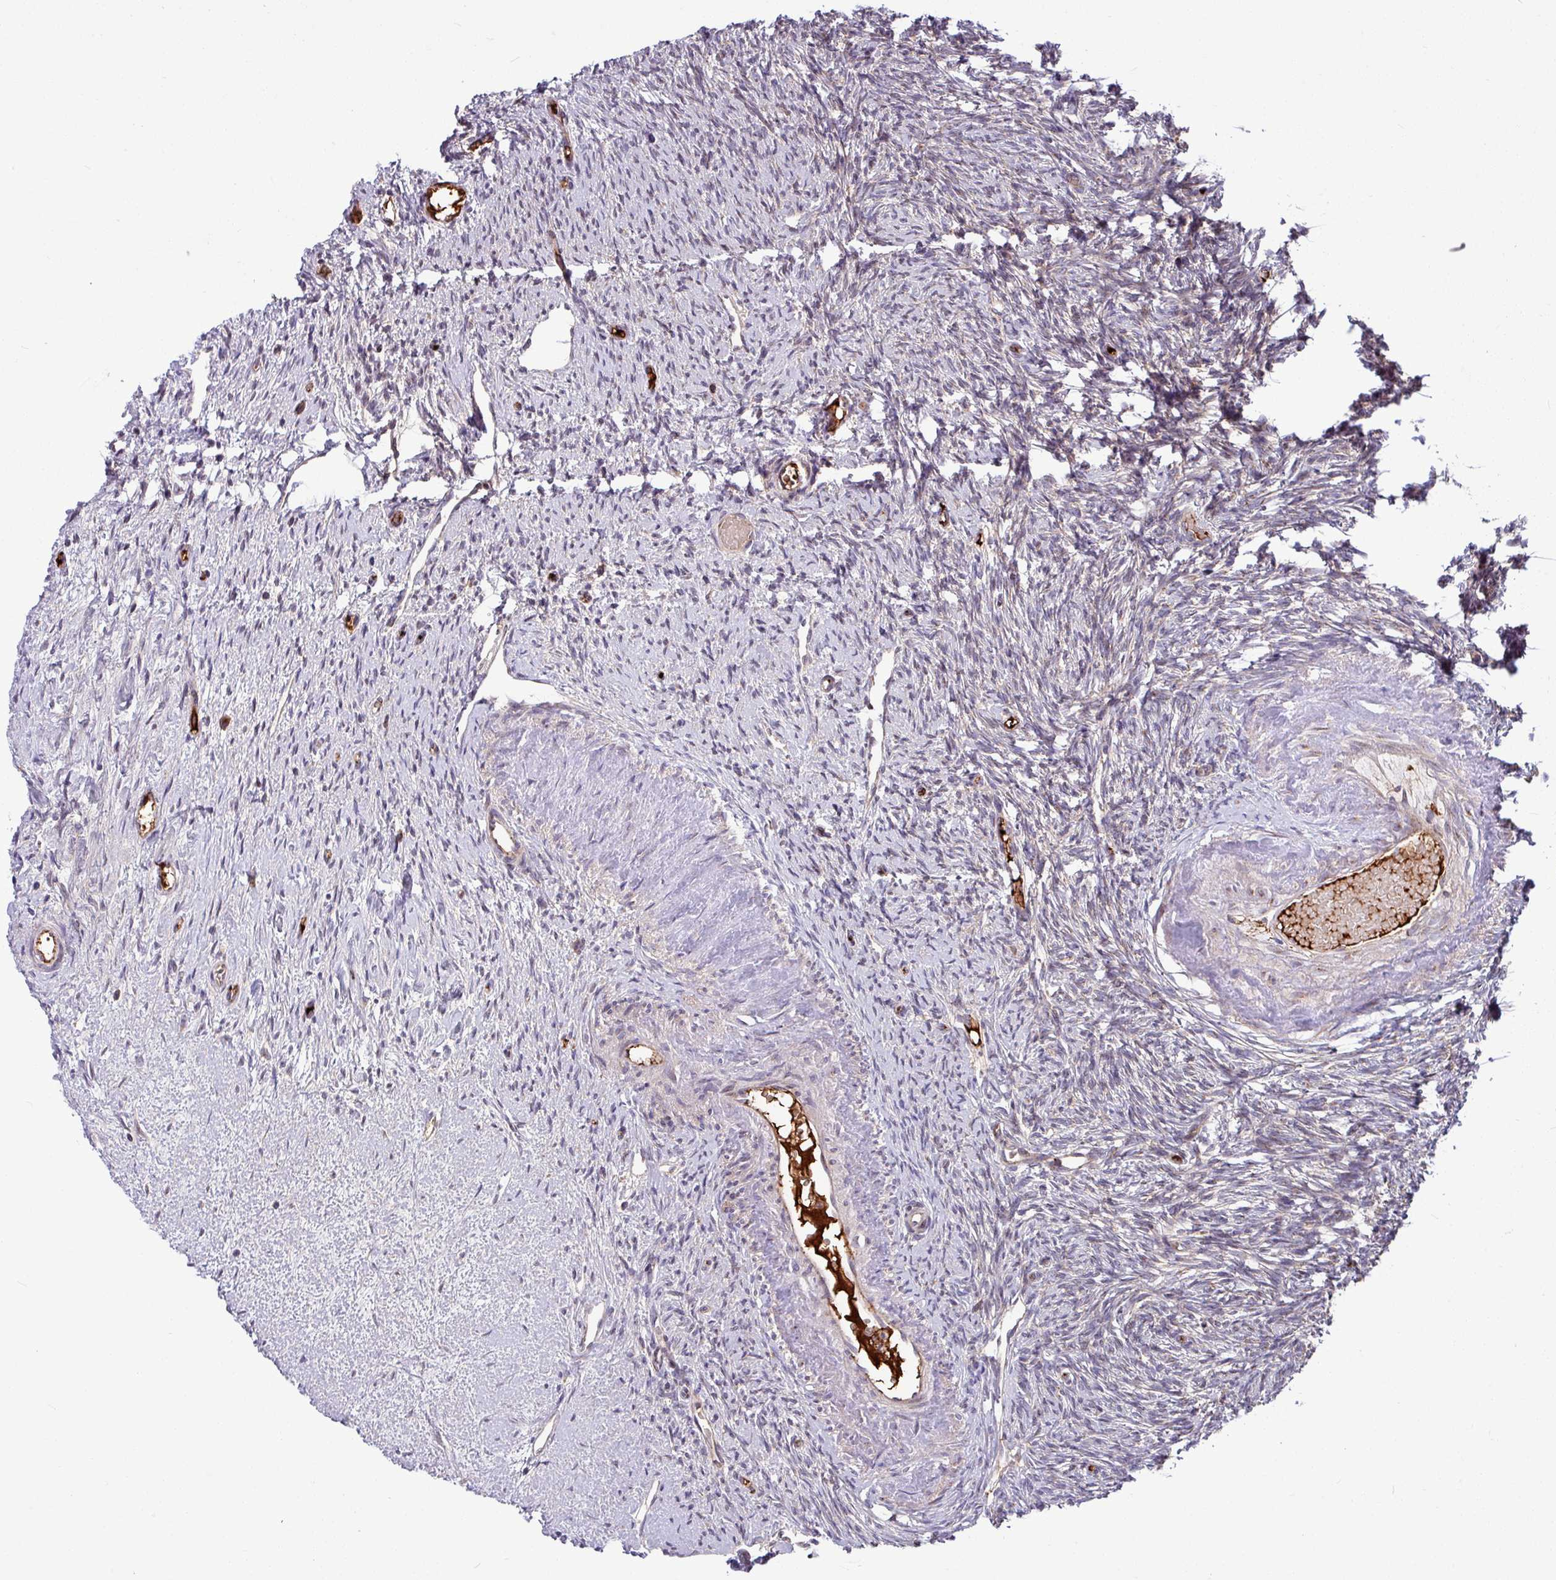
{"staining": {"intensity": "moderate", "quantity": ">75%", "location": "cytoplasmic/membranous"}, "tissue": "ovary", "cell_type": "Follicle cells", "image_type": "normal", "snomed": [{"axis": "morphology", "description": "Normal tissue, NOS"}, {"axis": "topography", "description": "Ovary"}], "caption": "Normal ovary displays moderate cytoplasmic/membranous expression in about >75% of follicle cells, visualized by immunohistochemistry. Using DAB (brown) and hematoxylin (blue) stains, captured at high magnification using brightfield microscopy.", "gene": "LSM12", "patient": {"sex": "female", "age": 51}}